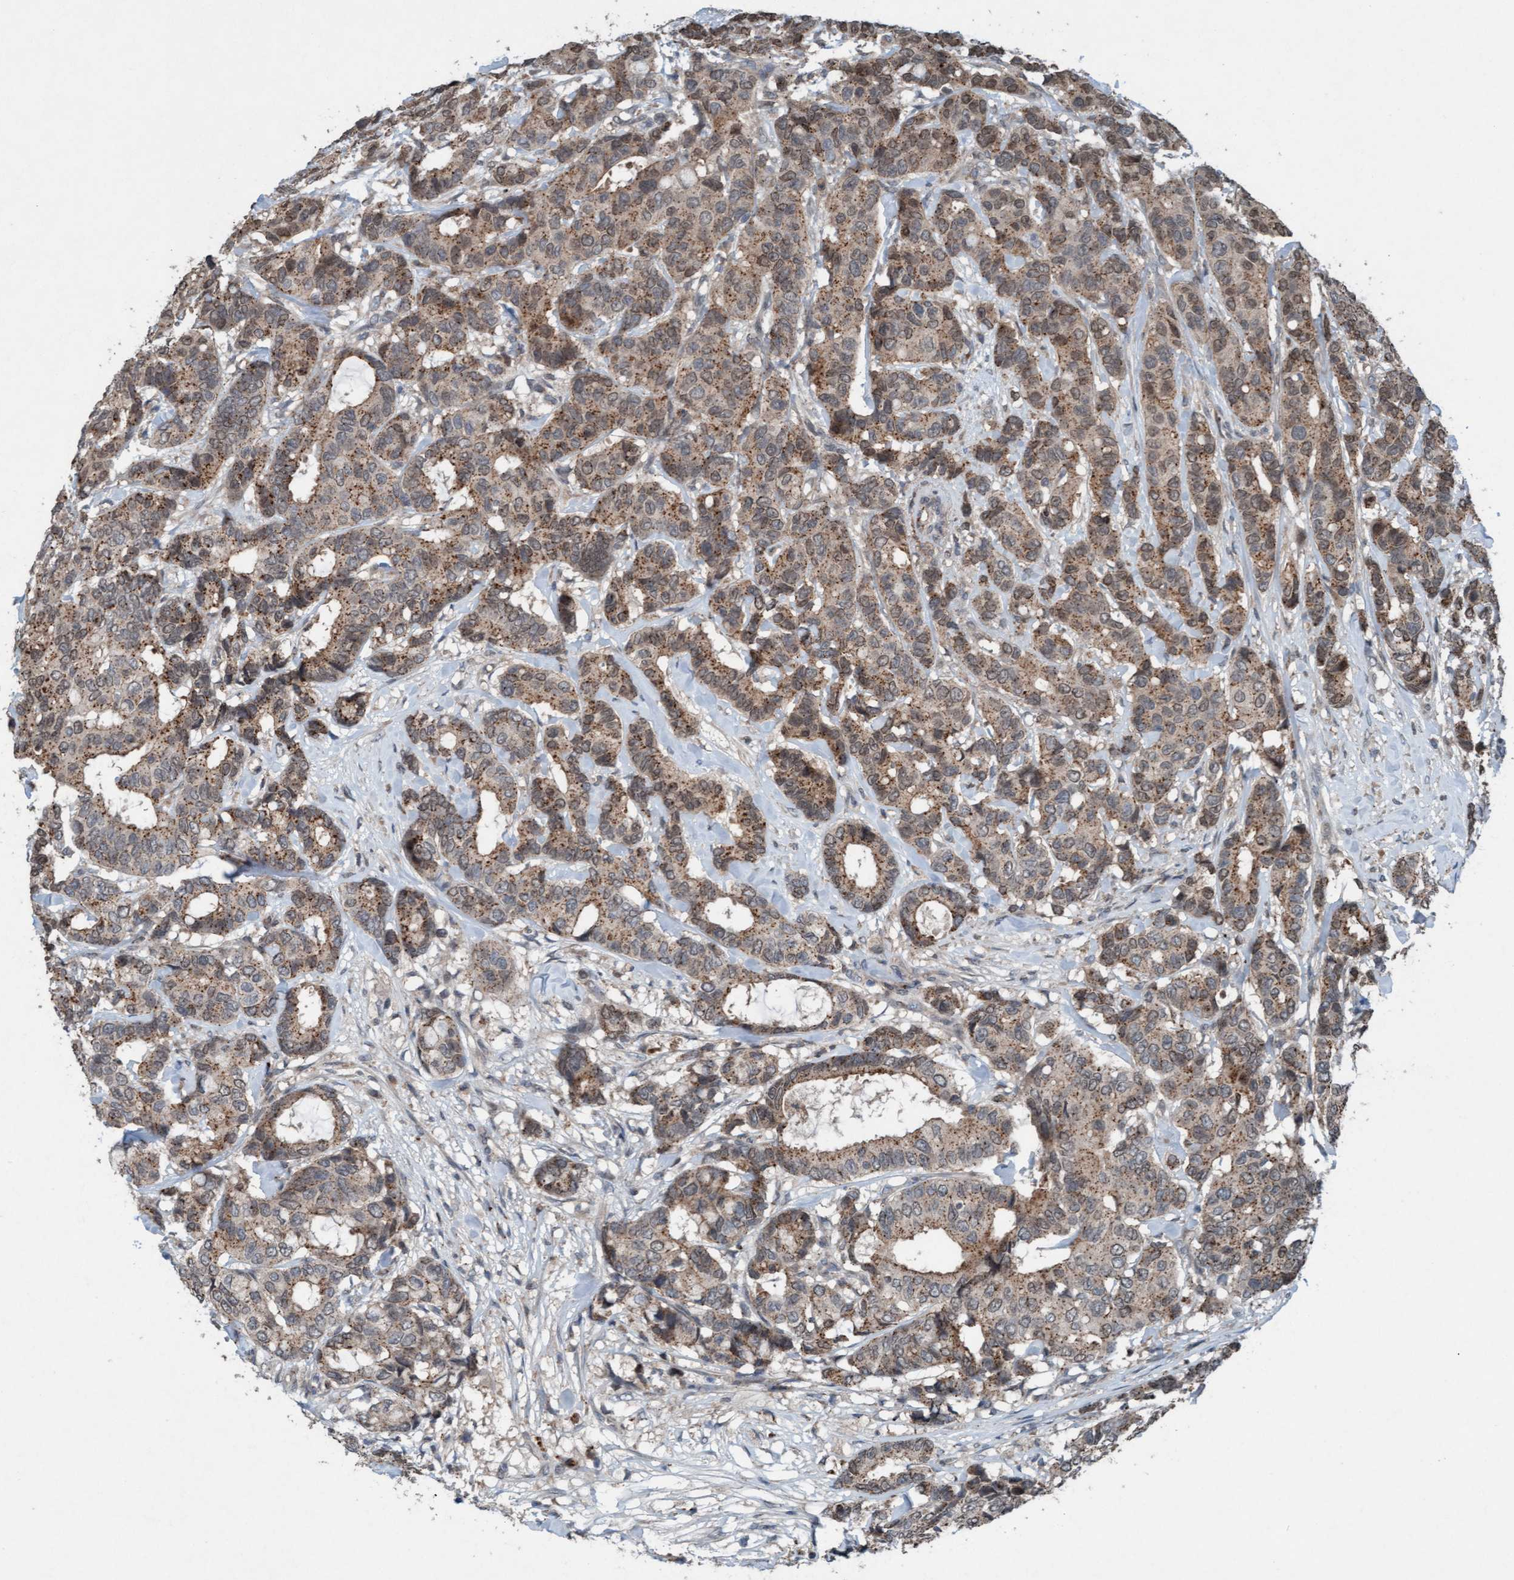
{"staining": {"intensity": "weak", "quantity": ">75%", "location": "cytoplasmic/membranous"}, "tissue": "breast cancer", "cell_type": "Tumor cells", "image_type": "cancer", "snomed": [{"axis": "morphology", "description": "Duct carcinoma"}, {"axis": "topography", "description": "Breast"}], "caption": "There is low levels of weak cytoplasmic/membranous staining in tumor cells of breast intraductal carcinoma, as demonstrated by immunohistochemical staining (brown color).", "gene": "PLXNB2", "patient": {"sex": "female", "age": 87}}